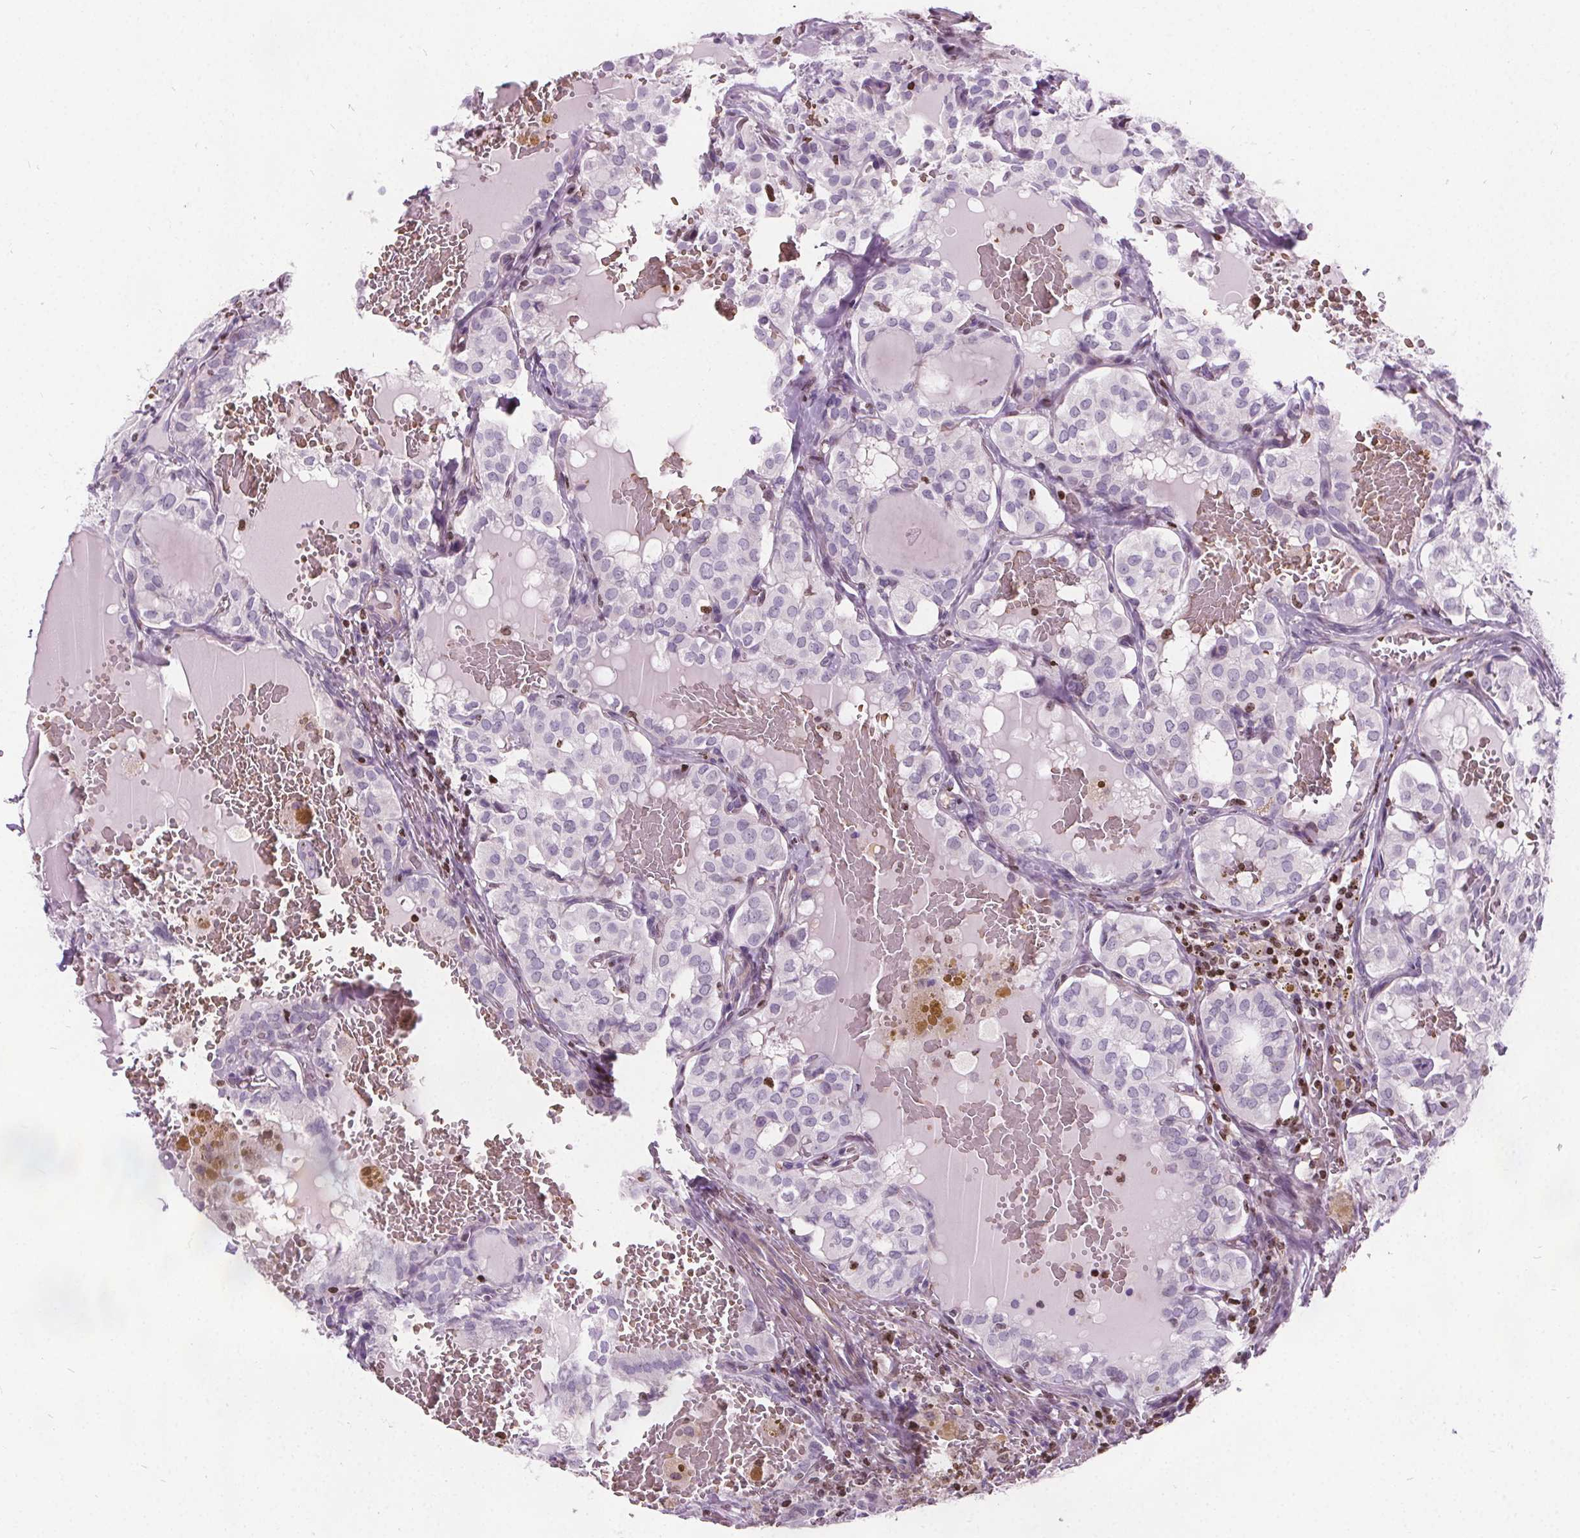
{"staining": {"intensity": "negative", "quantity": "none", "location": "none"}, "tissue": "thyroid cancer", "cell_type": "Tumor cells", "image_type": "cancer", "snomed": [{"axis": "morphology", "description": "Papillary adenocarcinoma, NOS"}, {"axis": "topography", "description": "Thyroid gland"}], "caption": "This is a photomicrograph of IHC staining of papillary adenocarcinoma (thyroid), which shows no positivity in tumor cells. (DAB (3,3'-diaminobenzidine) immunohistochemistry visualized using brightfield microscopy, high magnification).", "gene": "ISLR2", "patient": {"sex": "male", "age": 20}}